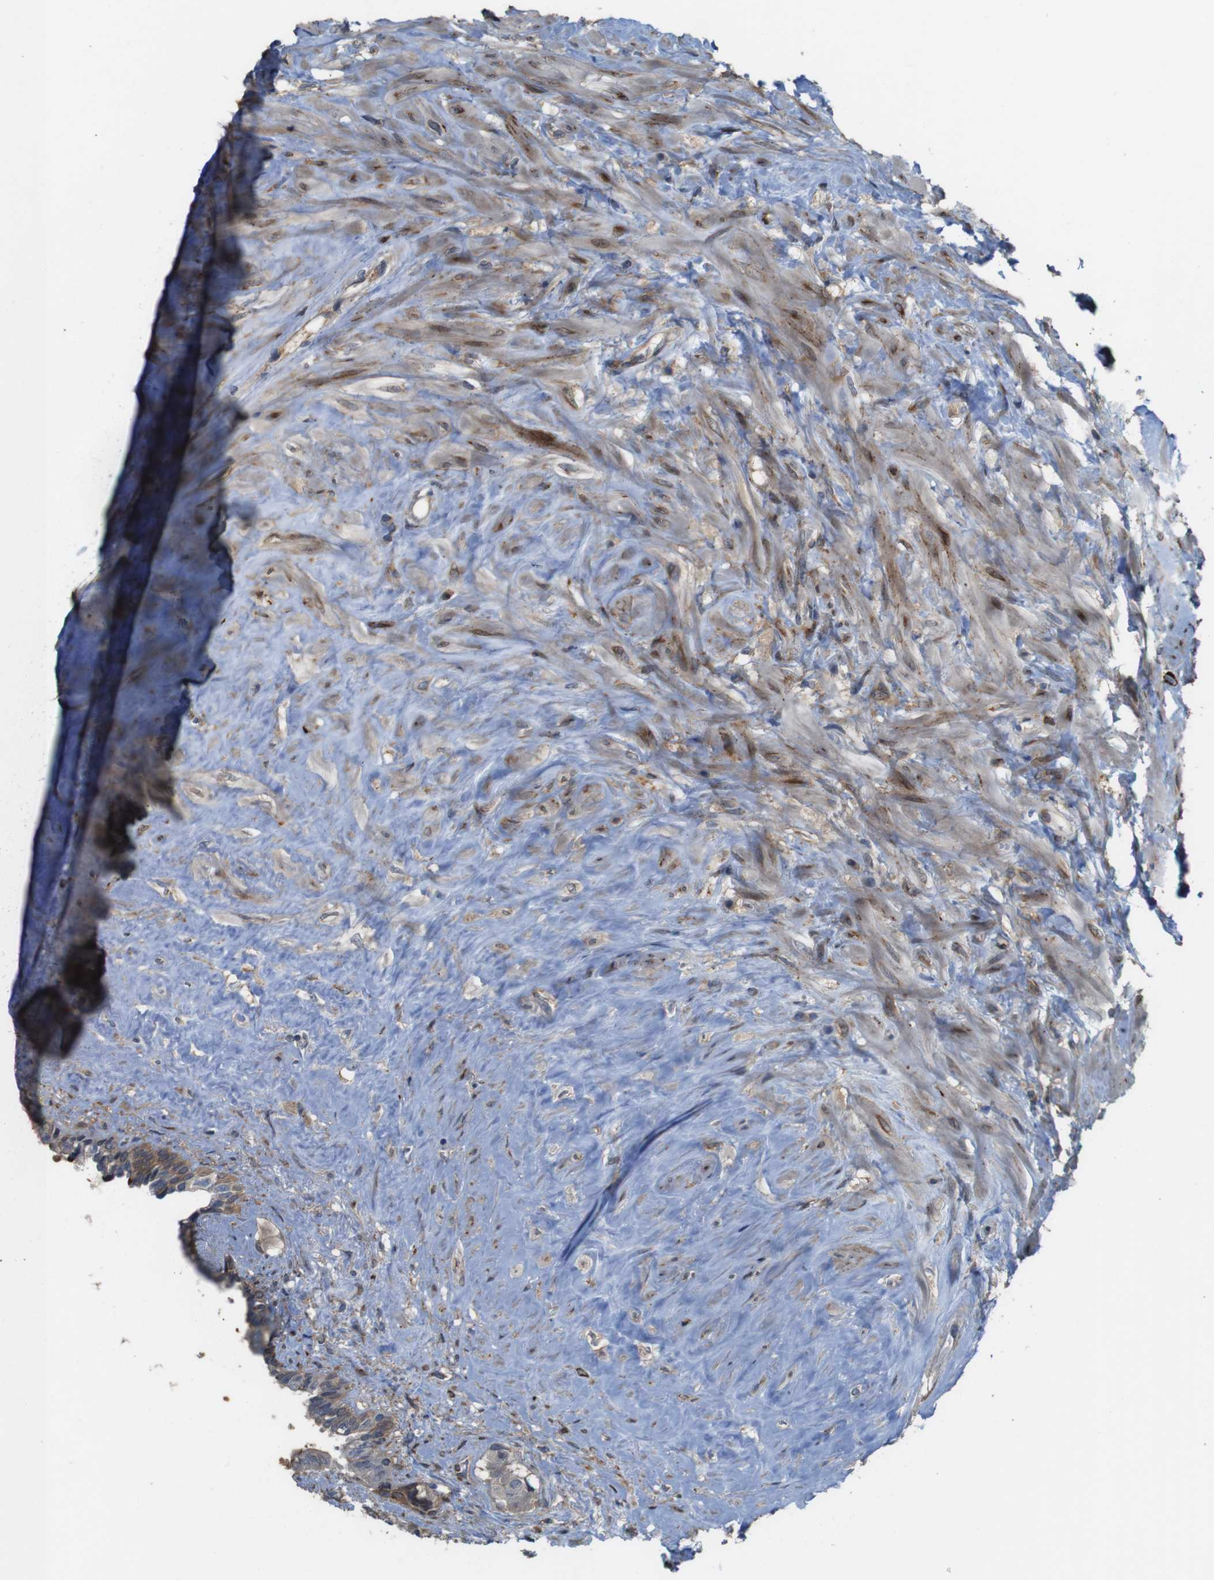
{"staining": {"intensity": "weak", "quantity": "<25%", "location": "cytoplasmic/membranous"}, "tissue": "seminal vesicle", "cell_type": "Glandular cells", "image_type": "normal", "snomed": [{"axis": "morphology", "description": "Normal tissue, NOS"}, {"axis": "topography", "description": "Seminal veicle"}], "caption": "IHC photomicrograph of unremarkable seminal vesicle: human seminal vesicle stained with DAB demonstrates no significant protein positivity in glandular cells.", "gene": "PCOLCE2", "patient": {"sex": "male", "age": 63}}